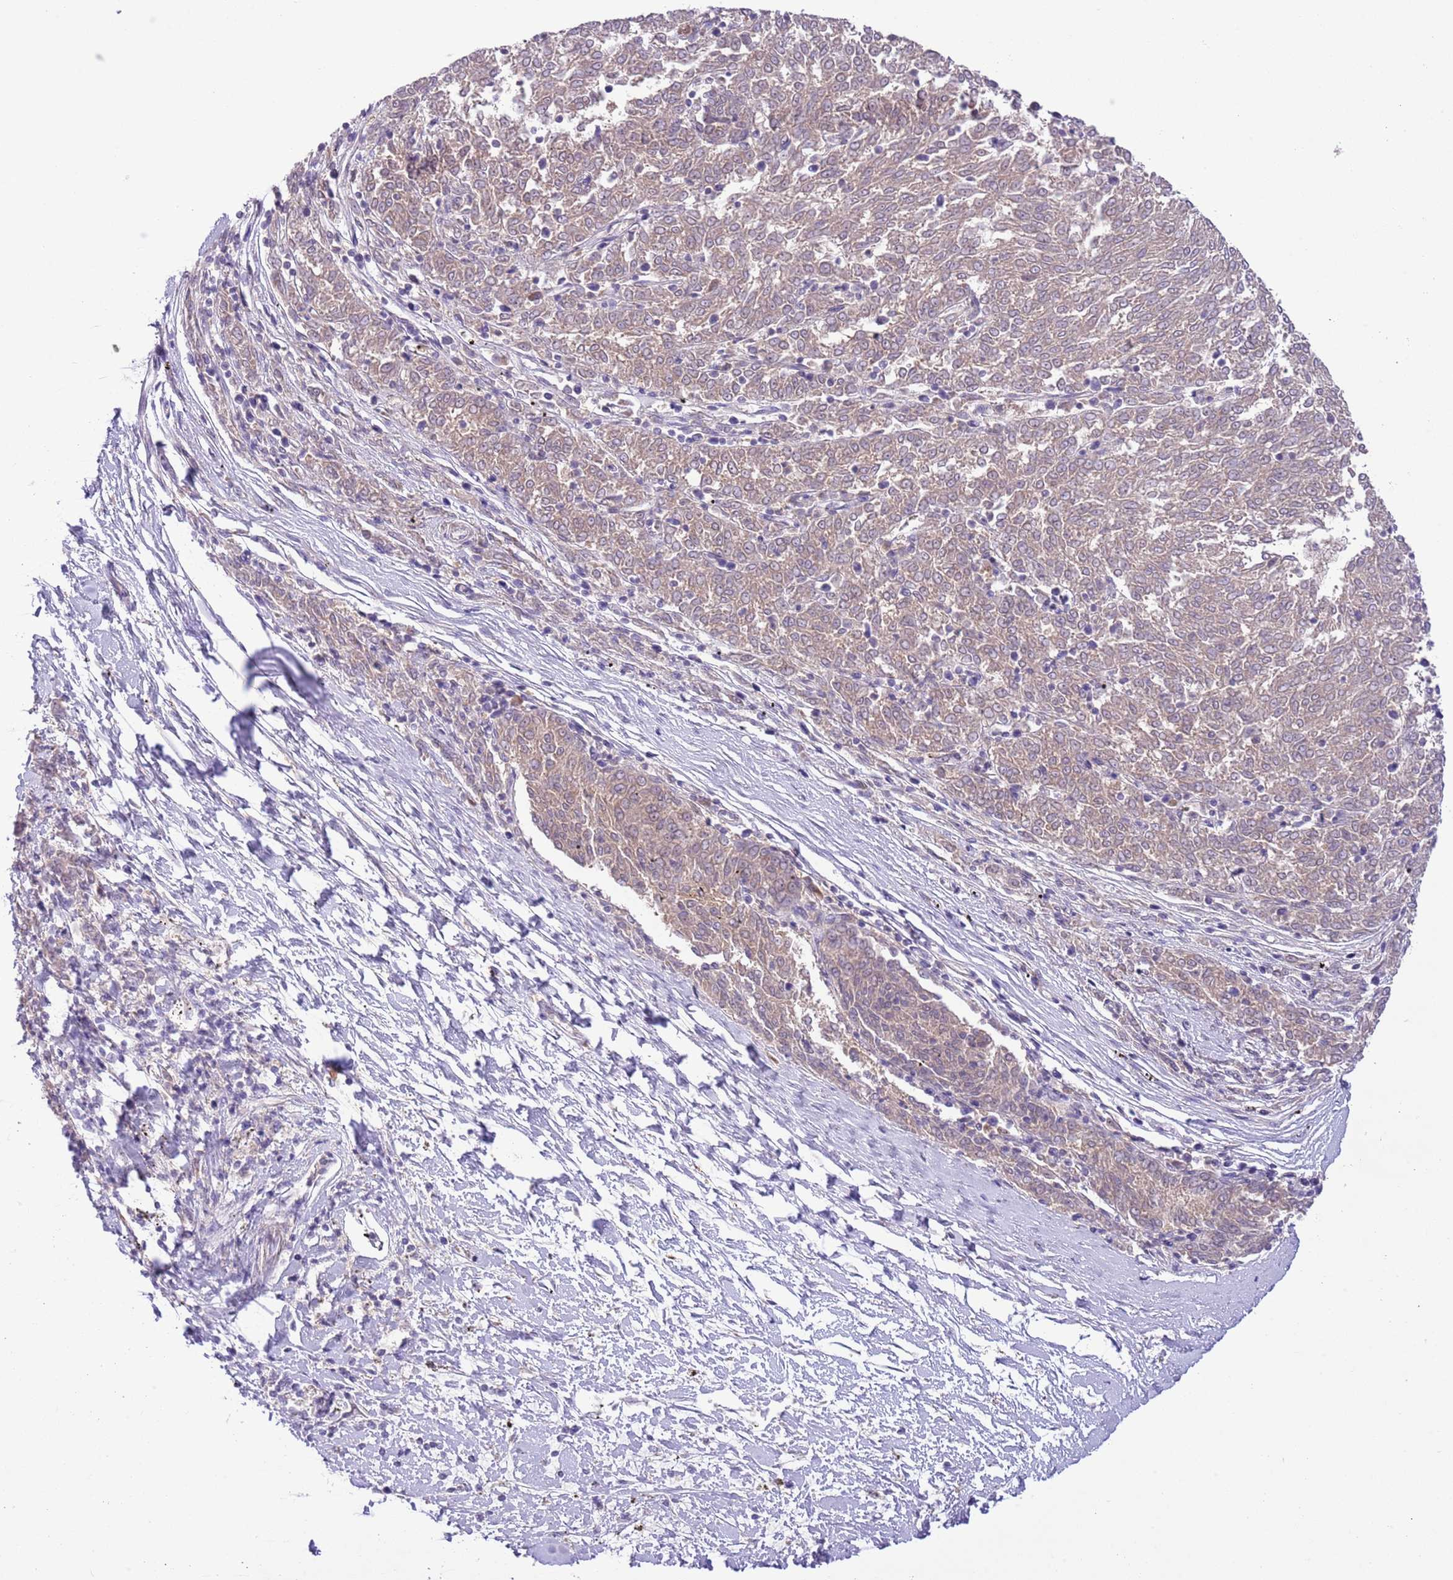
{"staining": {"intensity": "weak", "quantity": ">75%", "location": "cytoplasmic/membranous"}, "tissue": "melanoma", "cell_type": "Tumor cells", "image_type": "cancer", "snomed": [{"axis": "morphology", "description": "Malignant melanoma, NOS"}, {"axis": "topography", "description": "Skin"}], "caption": "High-power microscopy captured an immunohistochemistry (IHC) image of melanoma, revealing weak cytoplasmic/membranous staining in about >75% of tumor cells.", "gene": "GALK2", "patient": {"sex": "female", "age": 72}}